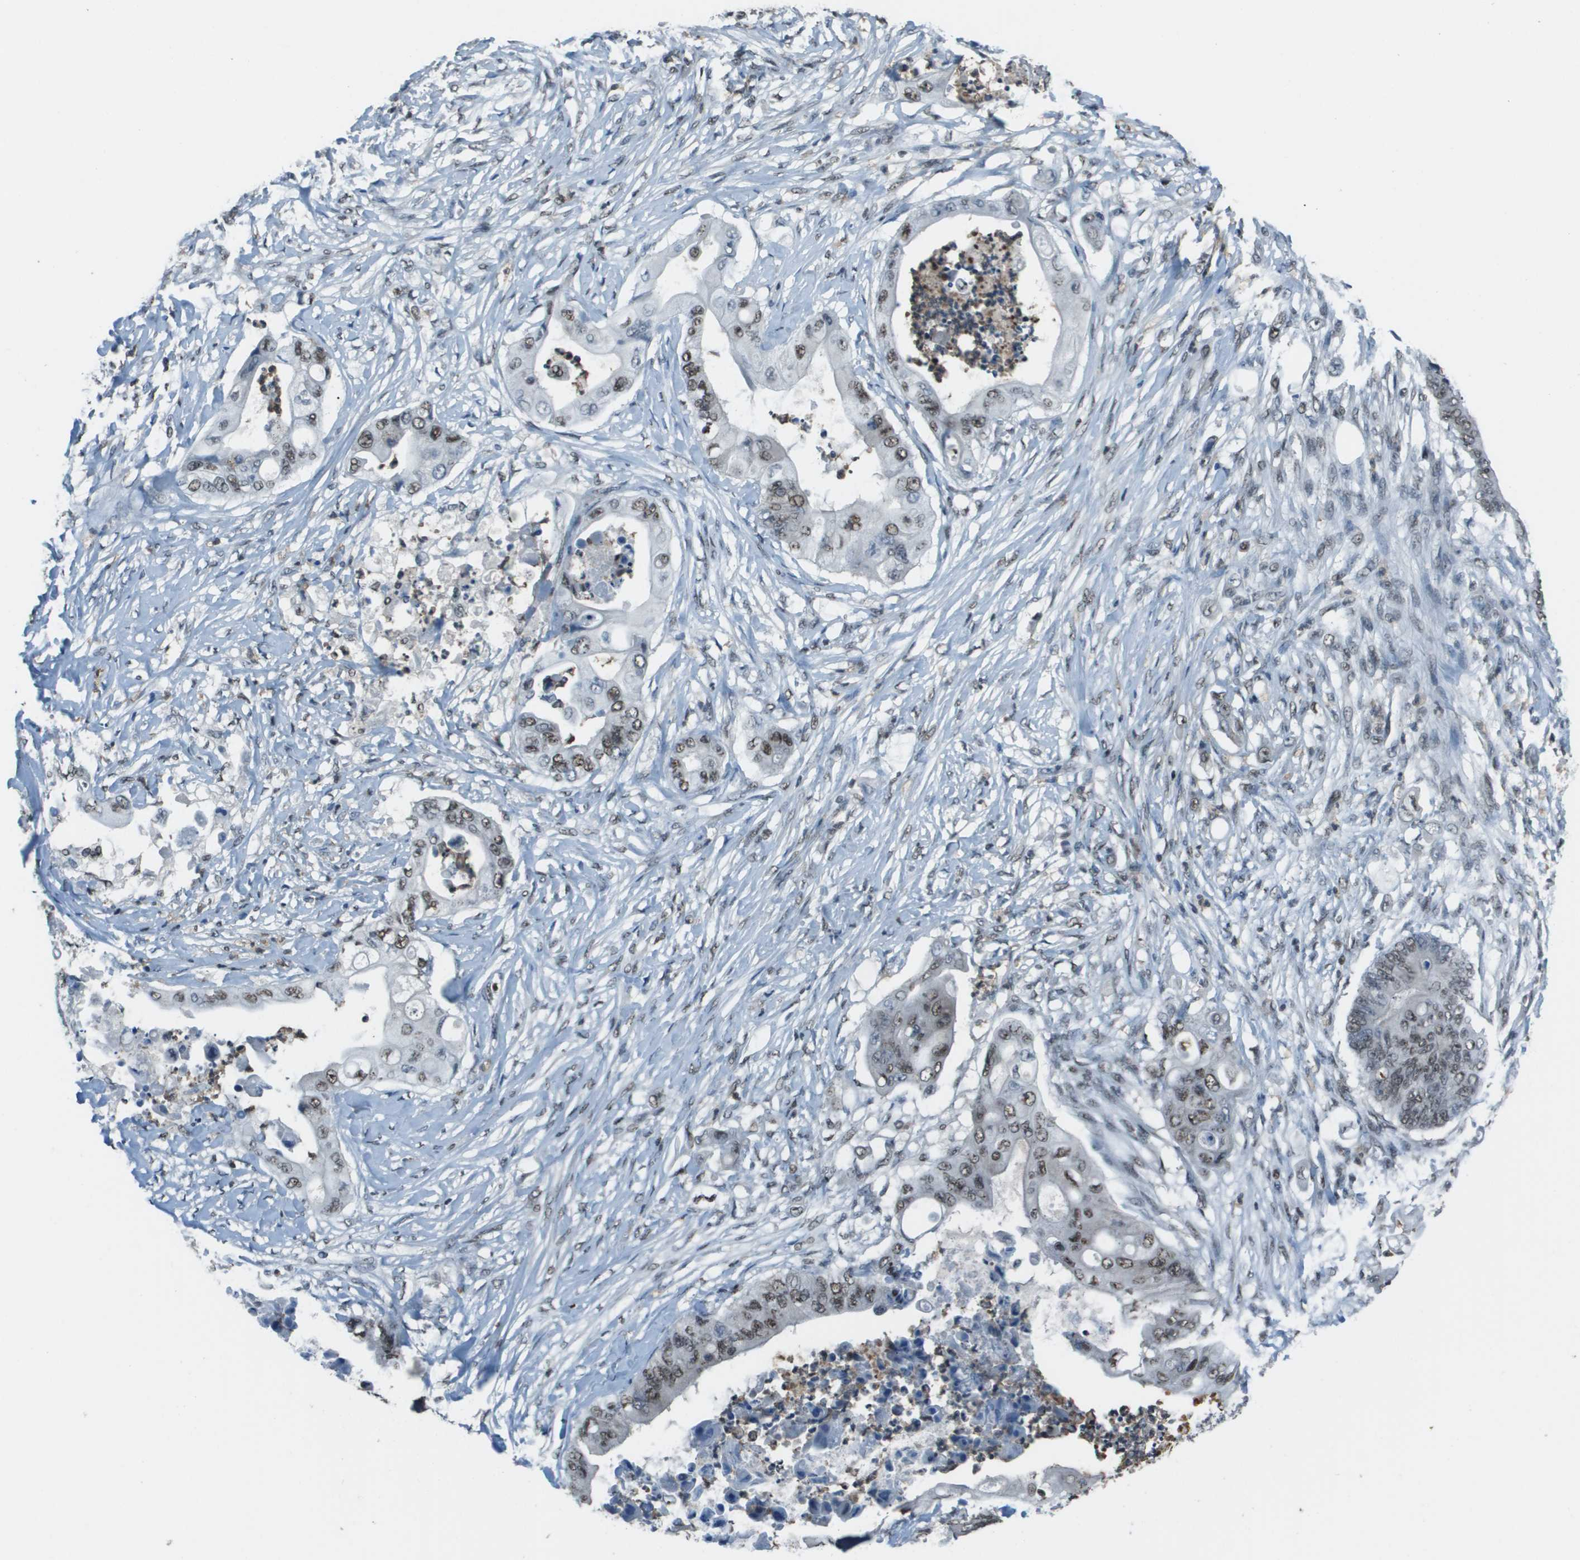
{"staining": {"intensity": "moderate", "quantity": "25%-75%", "location": "nuclear"}, "tissue": "stomach cancer", "cell_type": "Tumor cells", "image_type": "cancer", "snomed": [{"axis": "morphology", "description": "Adenocarcinoma, NOS"}, {"axis": "topography", "description": "Stomach"}], "caption": "Immunohistochemistry staining of stomach cancer, which reveals medium levels of moderate nuclear positivity in approximately 25%-75% of tumor cells indicating moderate nuclear protein expression. The staining was performed using DAB (3,3'-diaminobenzidine) (brown) for protein detection and nuclei were counterstained in hematoxylin (blue).", "gene": "DEPDC1", "patient": {"sex": "female", "age": 73}}